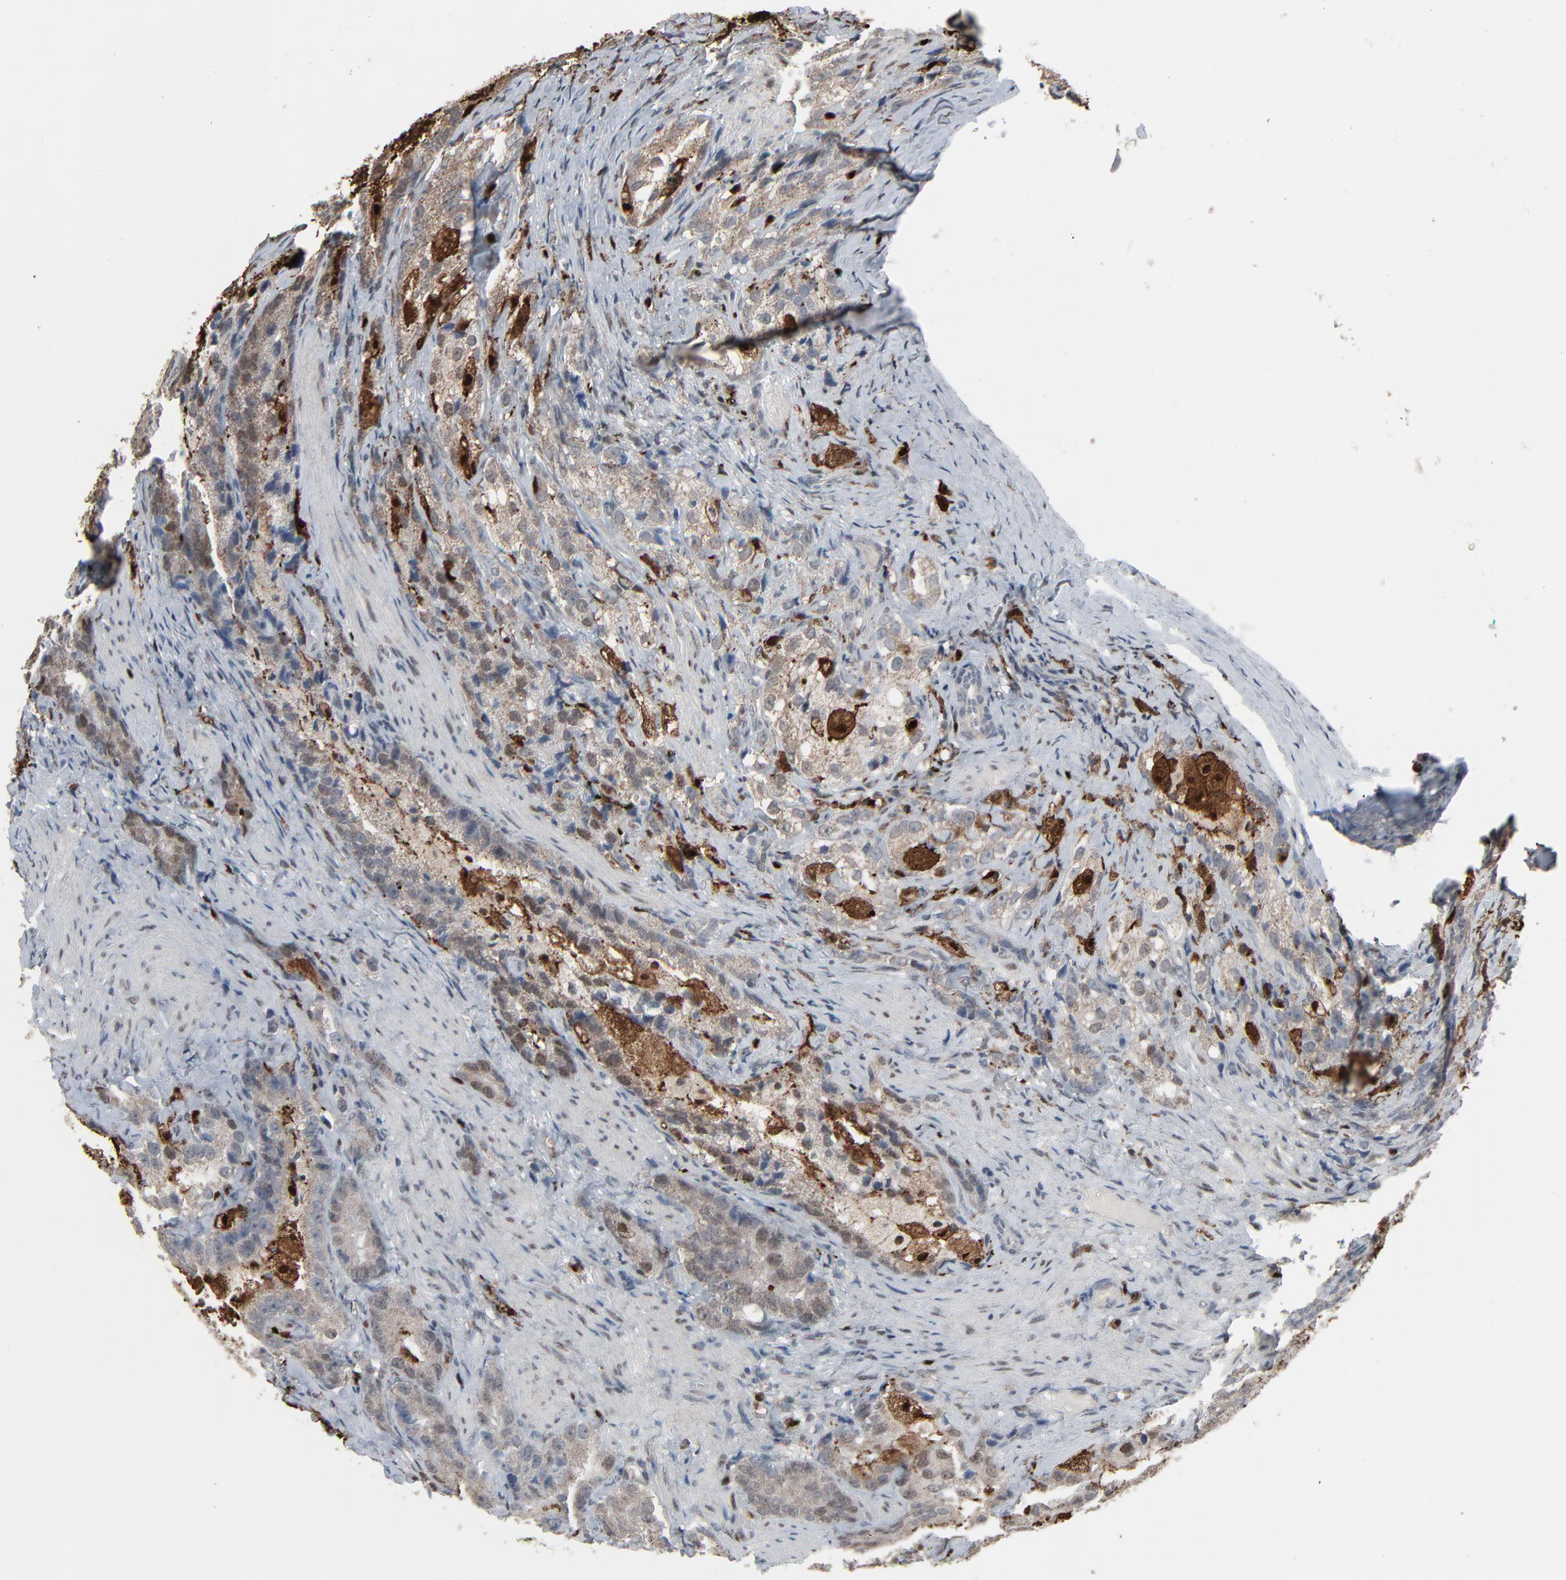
{"staining": {"intensity": "moderate", "quantity": ">75%", "location": "cytoplasmic/membranous,nuclear"}, "tissue": "prostate cancer", "cell_type": "Tumor cells", "image_type": "cancer", "snomed": [{"axis": "morphology", "description": "Adenocarcinoma, High grade"}, {"axis": "topography", "description": "Prostate"}], "caption": "High-power microscopy captured an immunohistochemistry (IHC) photomicrograph of prostate cancer, revealing moderate cytoplasmic/membranous and nuclear staining in approximately >75% of tumor cells. (DAB (3,3'-diaminobenzidine) IHC, brown staining for protein, blue staining for nuclei).", "gene": "DOCK8", "patient": {"sex": "male", "age": 63}}